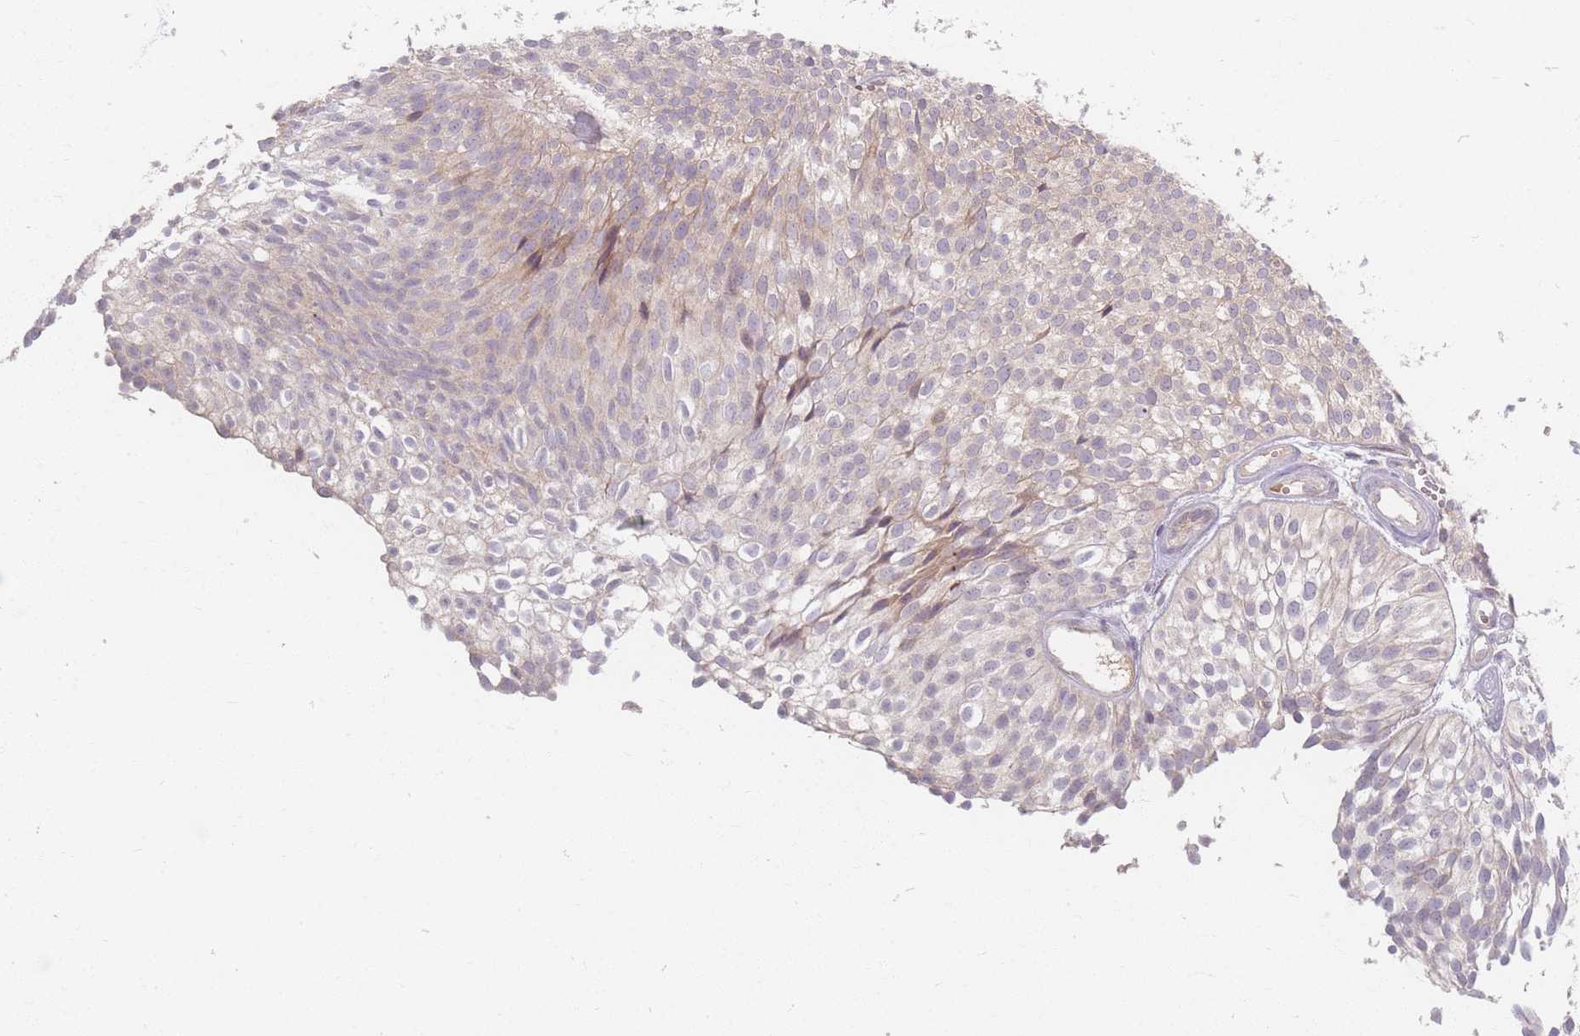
{"staining": {"intensity": "weak", "quantity": "25%-75%", "location": "cytoplasmic/membranous"}, "tissue": "urothelial cancer", "cell_type": "Tumor cells", "image_type": "cancer", "snomed": [{"axis": "morphology", "description": "Urothelial carcinoma, Low grade"}, {"axis": "topography", "description": "Urinary bladder"}], "caption": "Weak cytoplasmic/membranous protein expression is appreciated in about 25%-75% of tumor cells in low-grade urothelial carcinoma.", "gene": "SMIM14", "patient": {"sex": "male", "age": 91}}